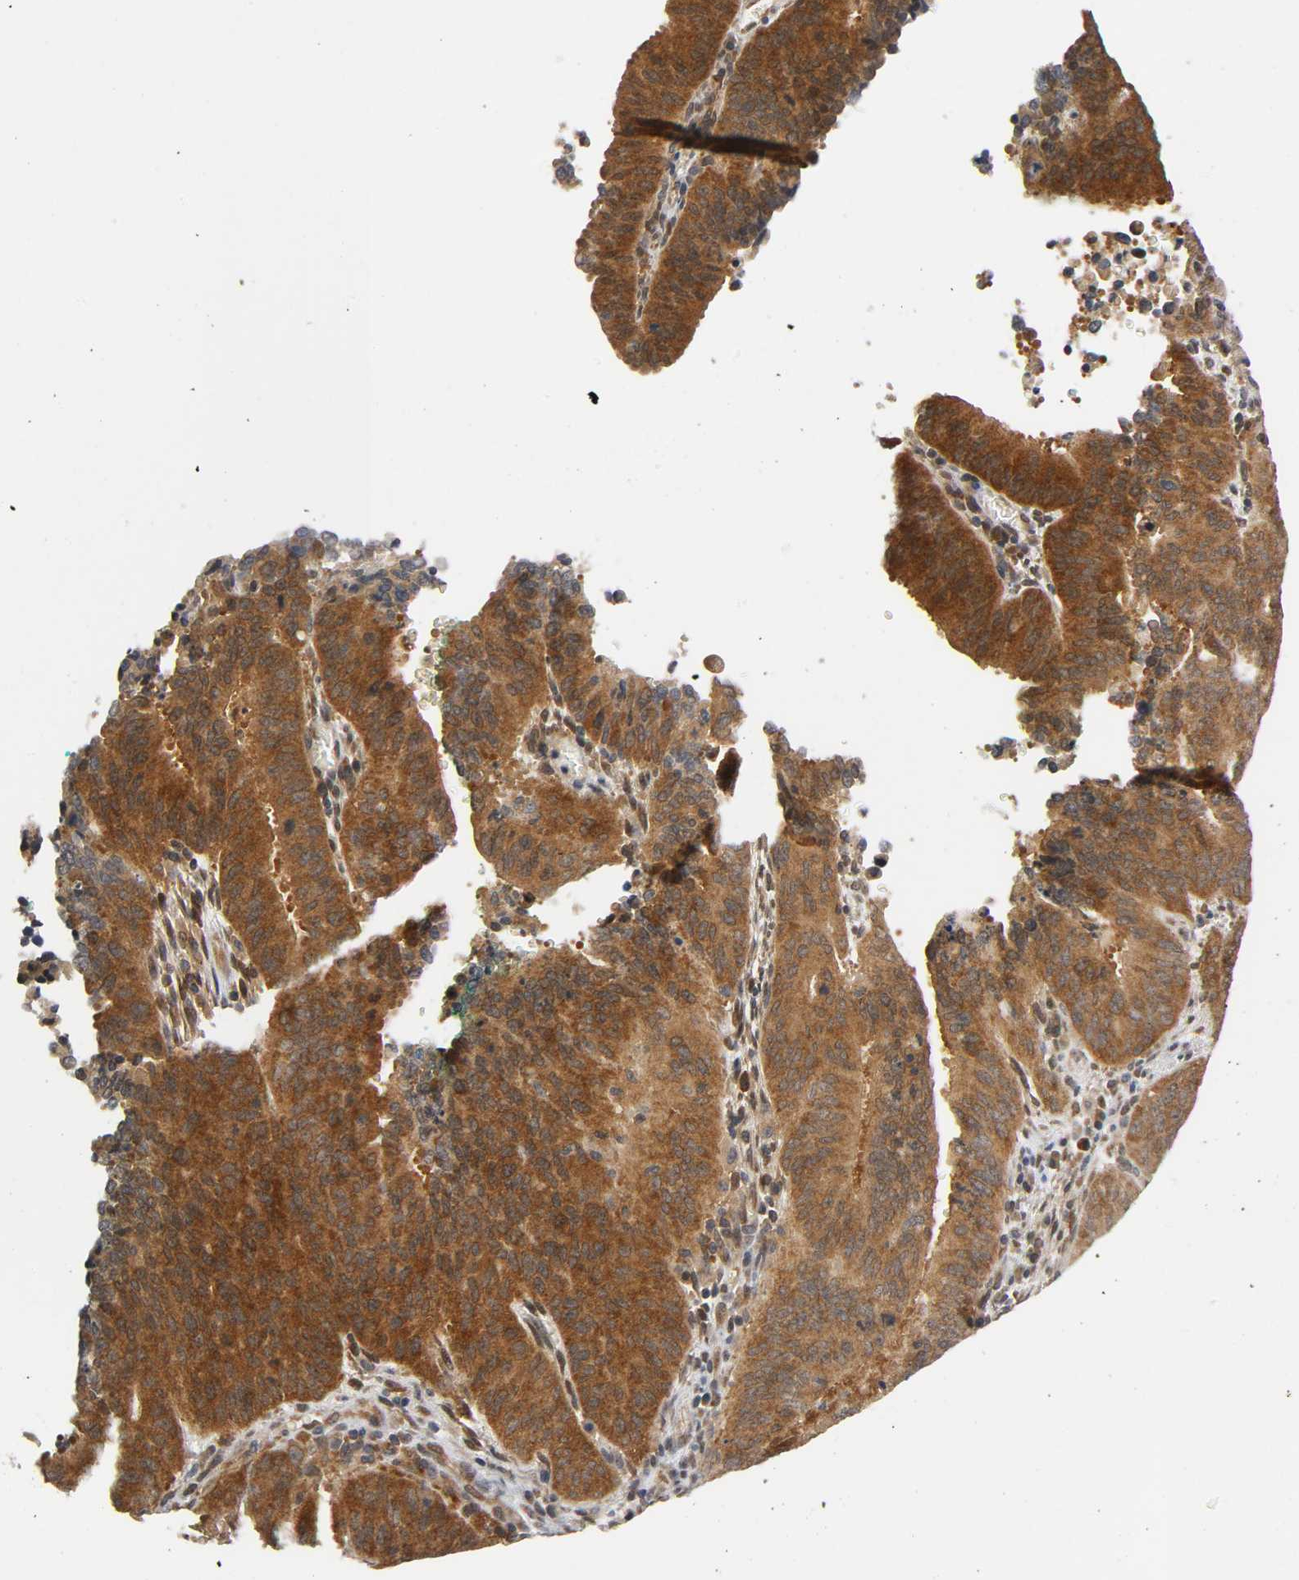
{"staining": {"intensity": "strong", "quantity": ">75%", "location": "cytoplasmic/membranous"}, "tissue": "cervical cancer", "cell_type": "Tumor cells", "image_type": "cancer", "snomed": [{"axis": "morphology", "description": "Adenocarcinoma, NOS"}, {"axis": "topography", "description": "Cervix"}], "caption": "High-magnification brightfield microscopy of cervical cancer stained with DAB (brown) and counterstained with hematoxylin (blue). tumor cells exhibit strong cytoplasmic/membranous positivity is appreciated in approximately>75% of cells.", "gene": "MAPK8", "patient": {"sex": "female", "age": 44}}